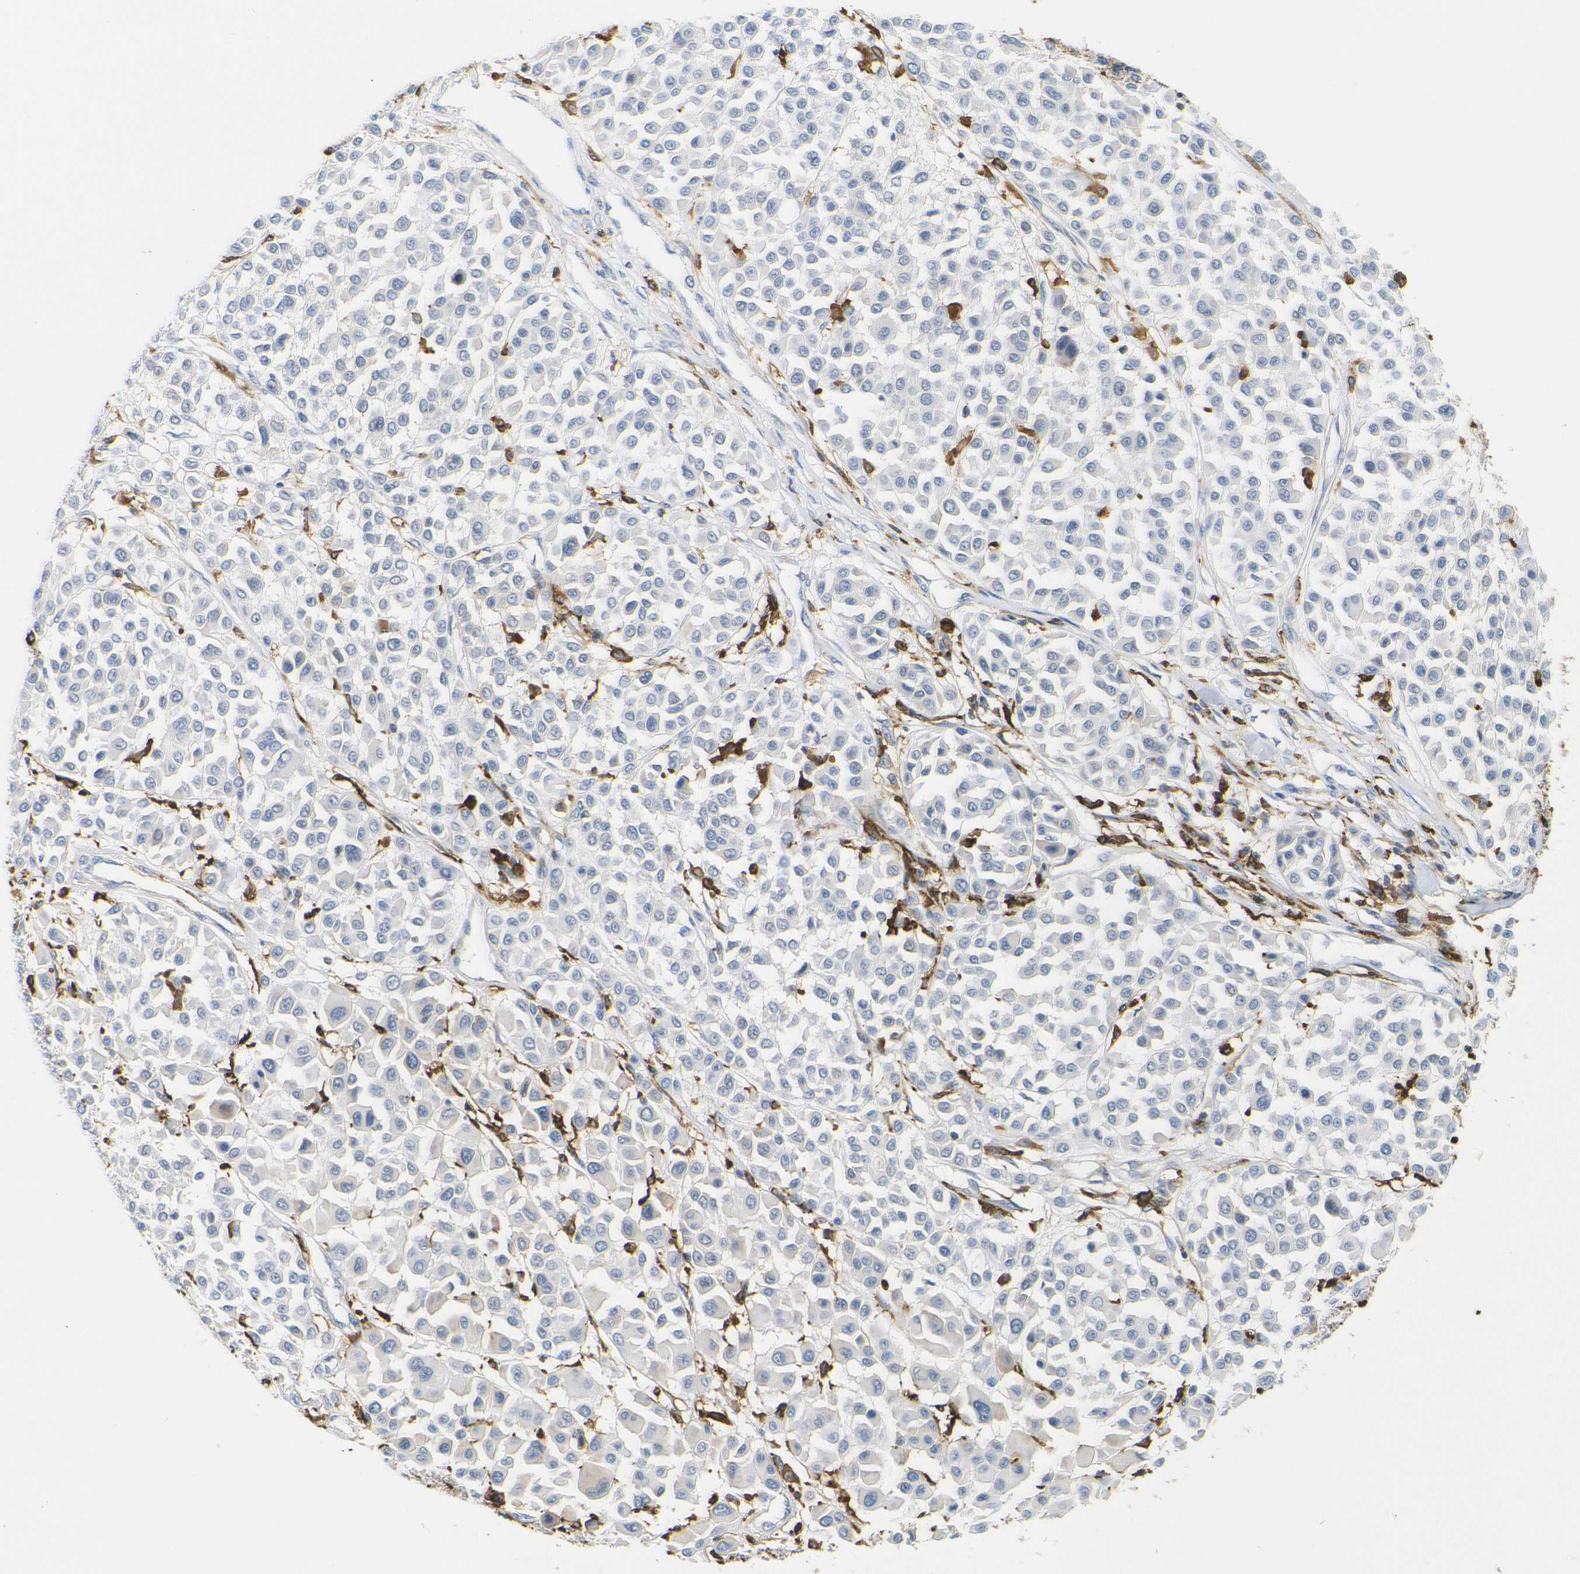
{"staining": {"intensity": "negative", "quantity": "none", "location": "none"}, "tissue": "melanoma", "cell_type": "Tumor cells", "image_type": "cancer", "snomed": [{"axis": "morphology", "description": "Malignant melanoma, Metastatic site"}, {"axis": "topography", "description": "Soft tissue"}], "caption": "The immunohistochemistry histopathology image has no significant positivity in tumor cells of melanoma tissue. (DAB (3,3'-diaminobenzidine) immunohistochemistry visualized using brightfield microscopy, high magnification).", "gene": "HLA-DQB1", "patient": {"sex": "male", "age": 41}}